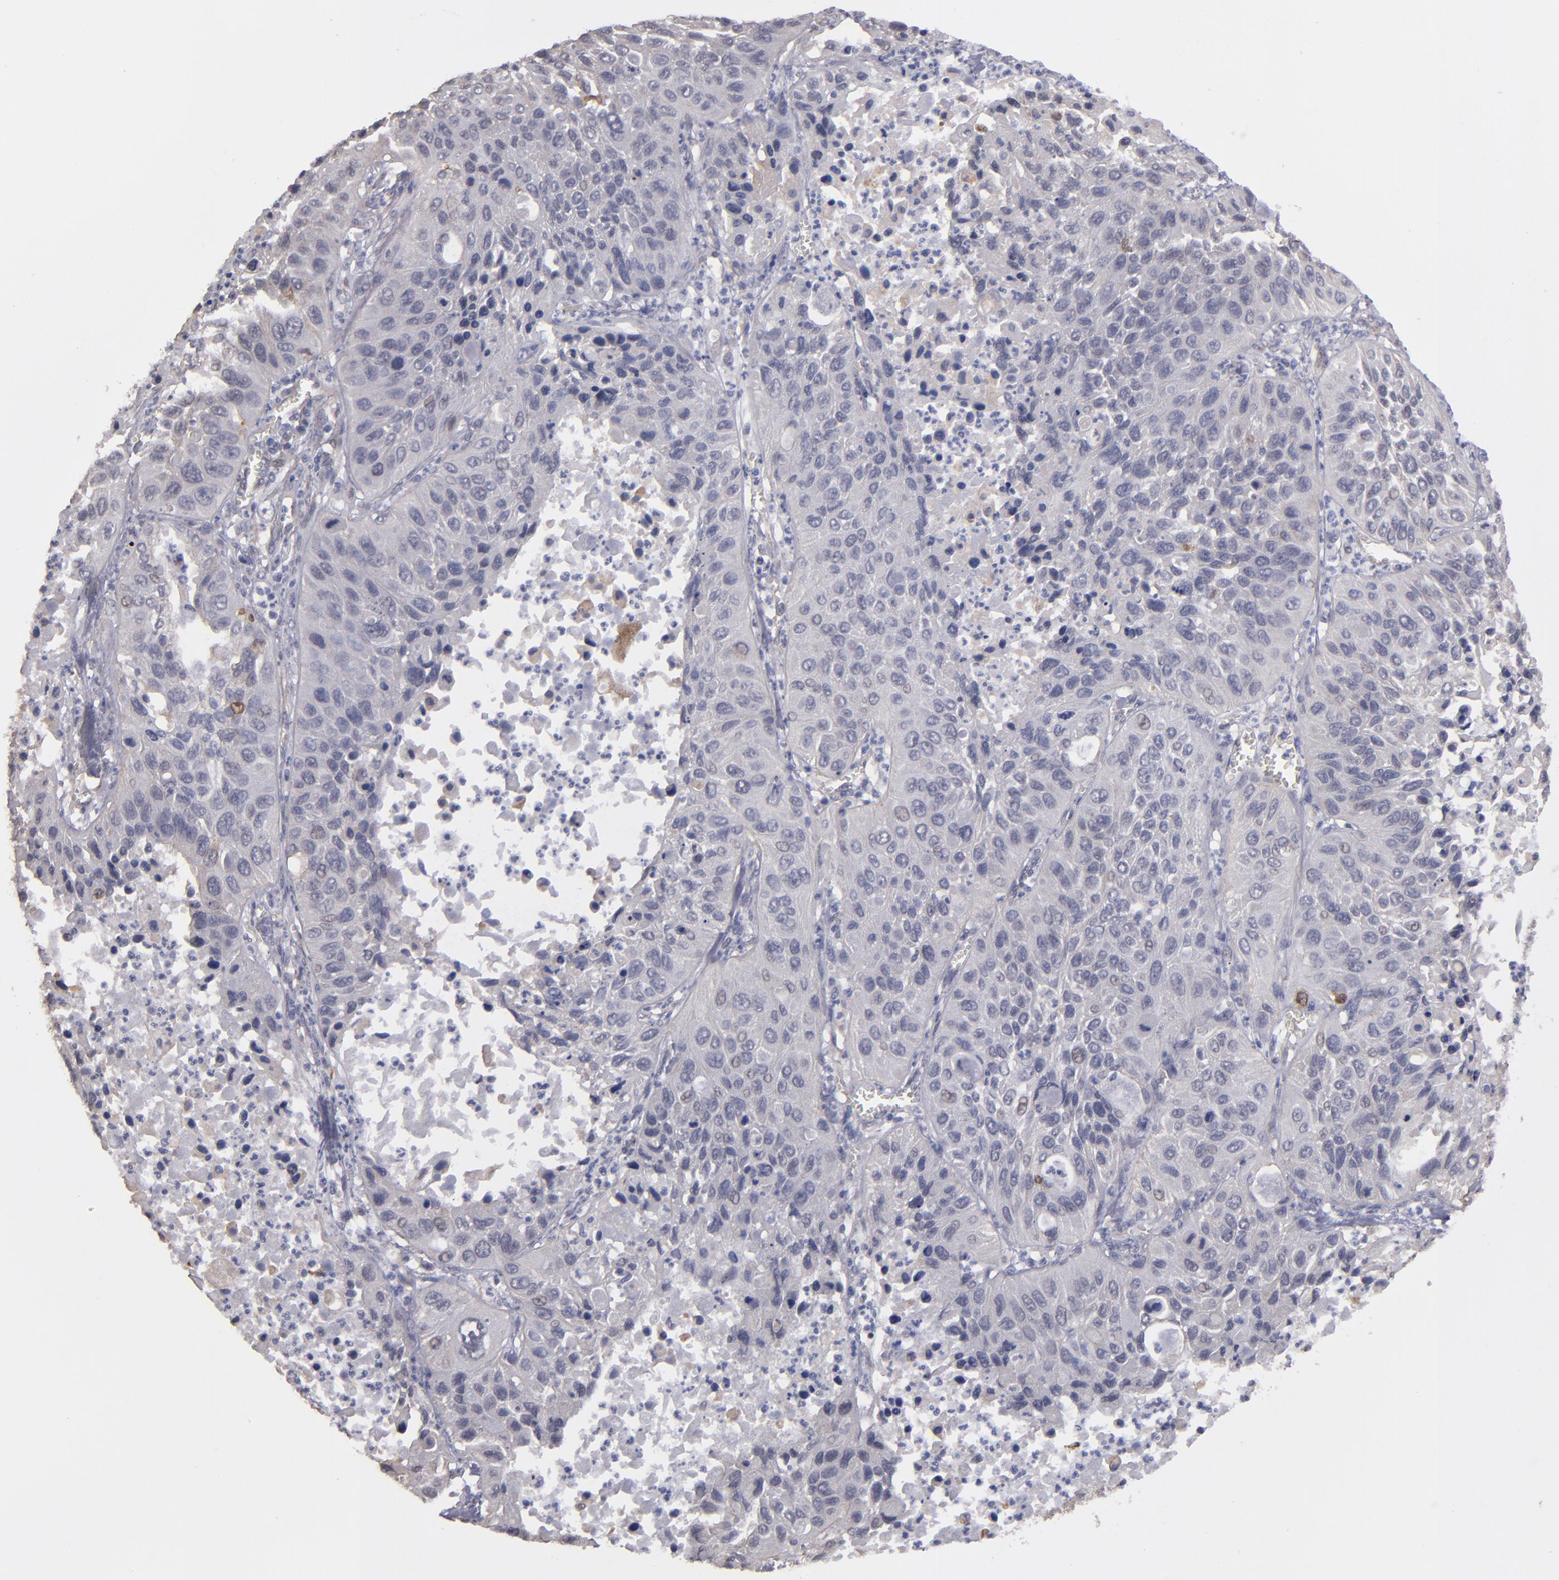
{"staining": {"intensity": "weak", "quantity": ">75%", "location": "cytoplasmic/membranous"}, "tissue": "lung cancer", "cell_type": "Tumor cells", "image_type": "cancer", "snomed": [{"axis": "morphology", "description": "Squamous cell carcinoma, NOS"}, {"axis": "topography", "description": "Lung"}], "caption": "Immunohistochemical staining of lung cancer (squamous cell carcinoma) displays low levels of weak cytoplasmic/membranous protein staining in about >75% of tumor cells.", "gene": "NDRG2", "patient": {"sex": "female", "age": 76}}